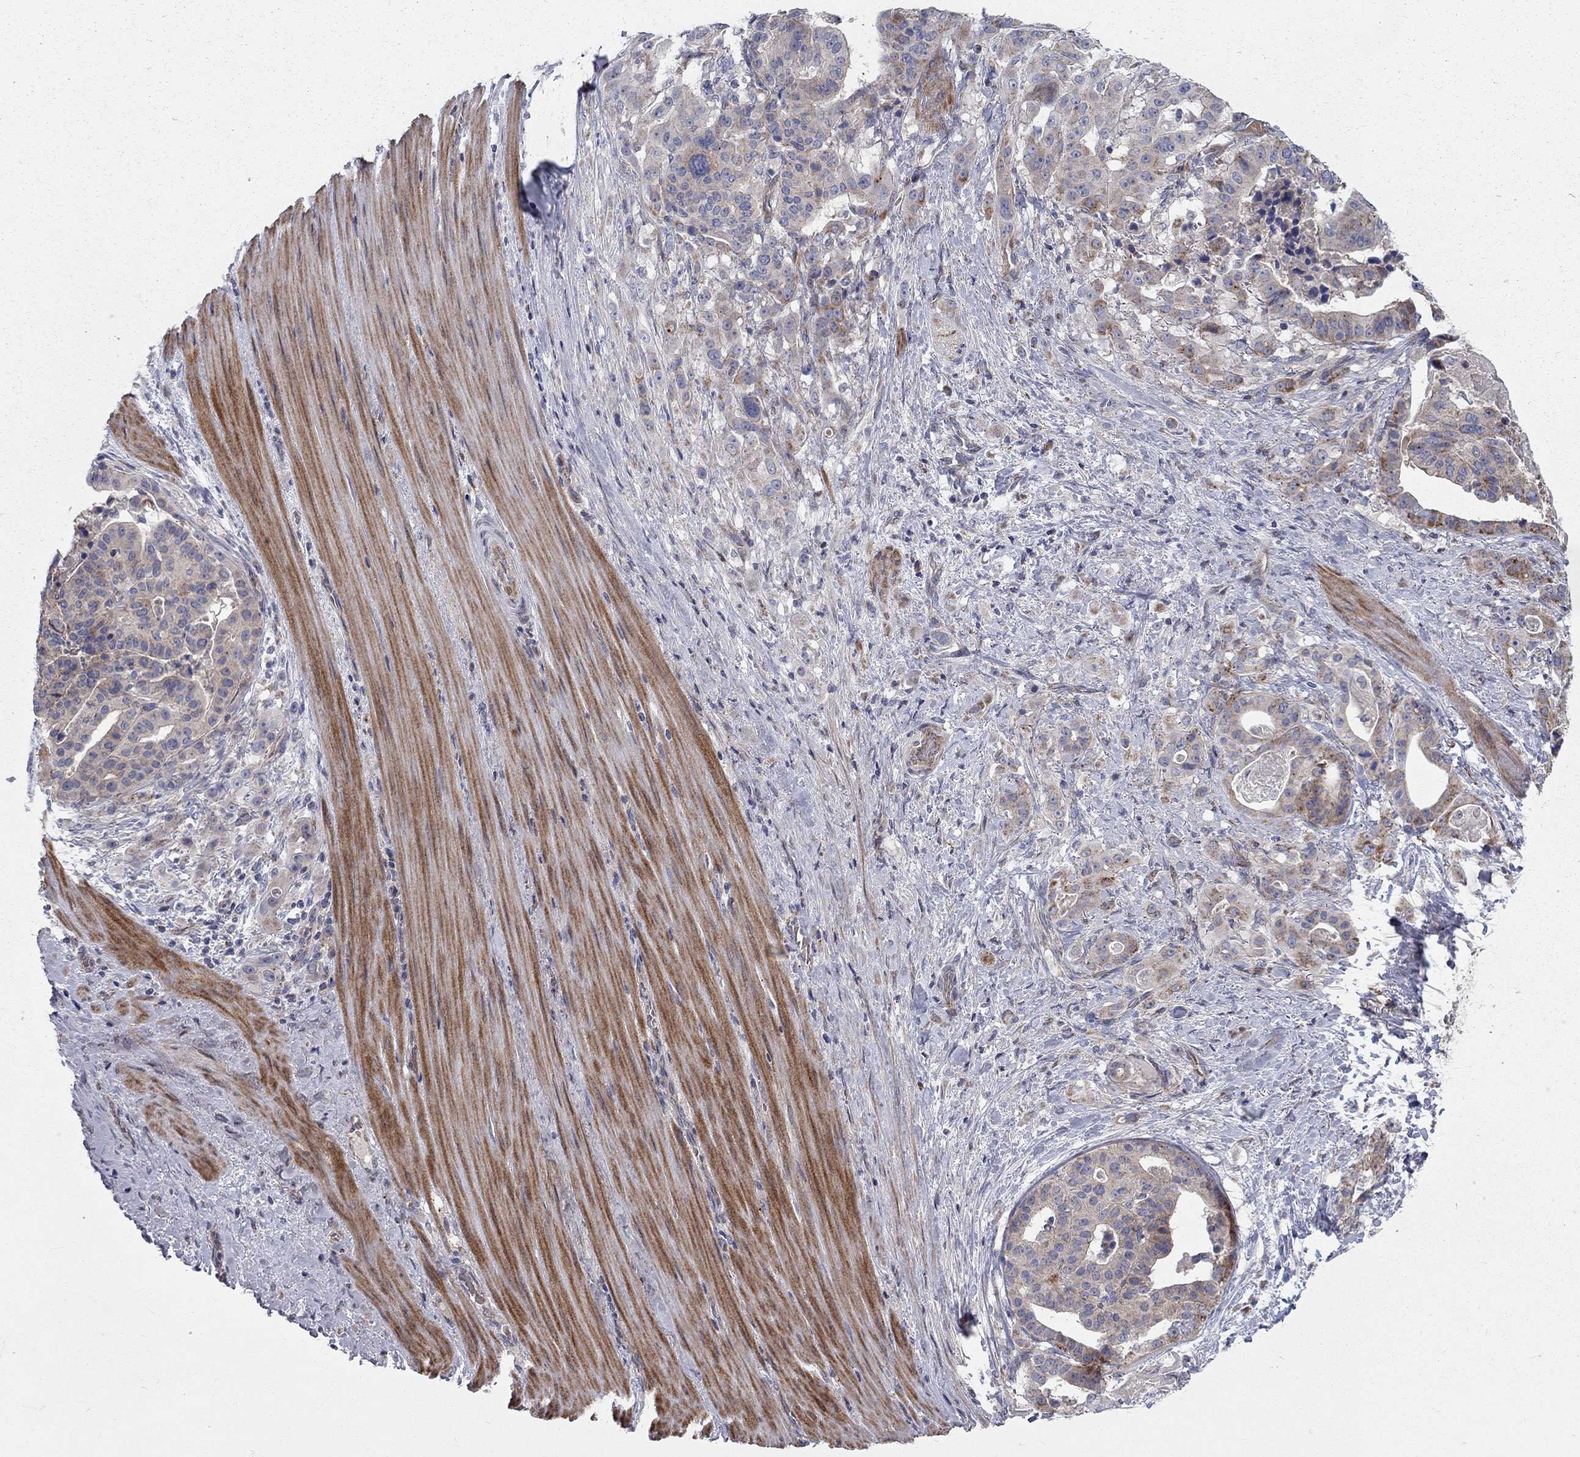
{"staining": {"intensity": "strong", "quantity": "<25%", "location": "cytoplasmic/membranous"}, "tissue": "stomach cancer", "cell_type": "Tumor cells", "image_type": "cancer", "snomed": [{"axis": "morphology", "description": "Adenocarcinoma, NOS"}, {"axis": "topography", "description": "Stomach"}], "caption": "Stomach cancer was stained to show a protein in brown. There is medium levels of strong cytoplasmic/membranous staining in approximately <25% of tumor cells.", "gene": "KANSL1L", "patient": {"sex": "male", "age": 48}}